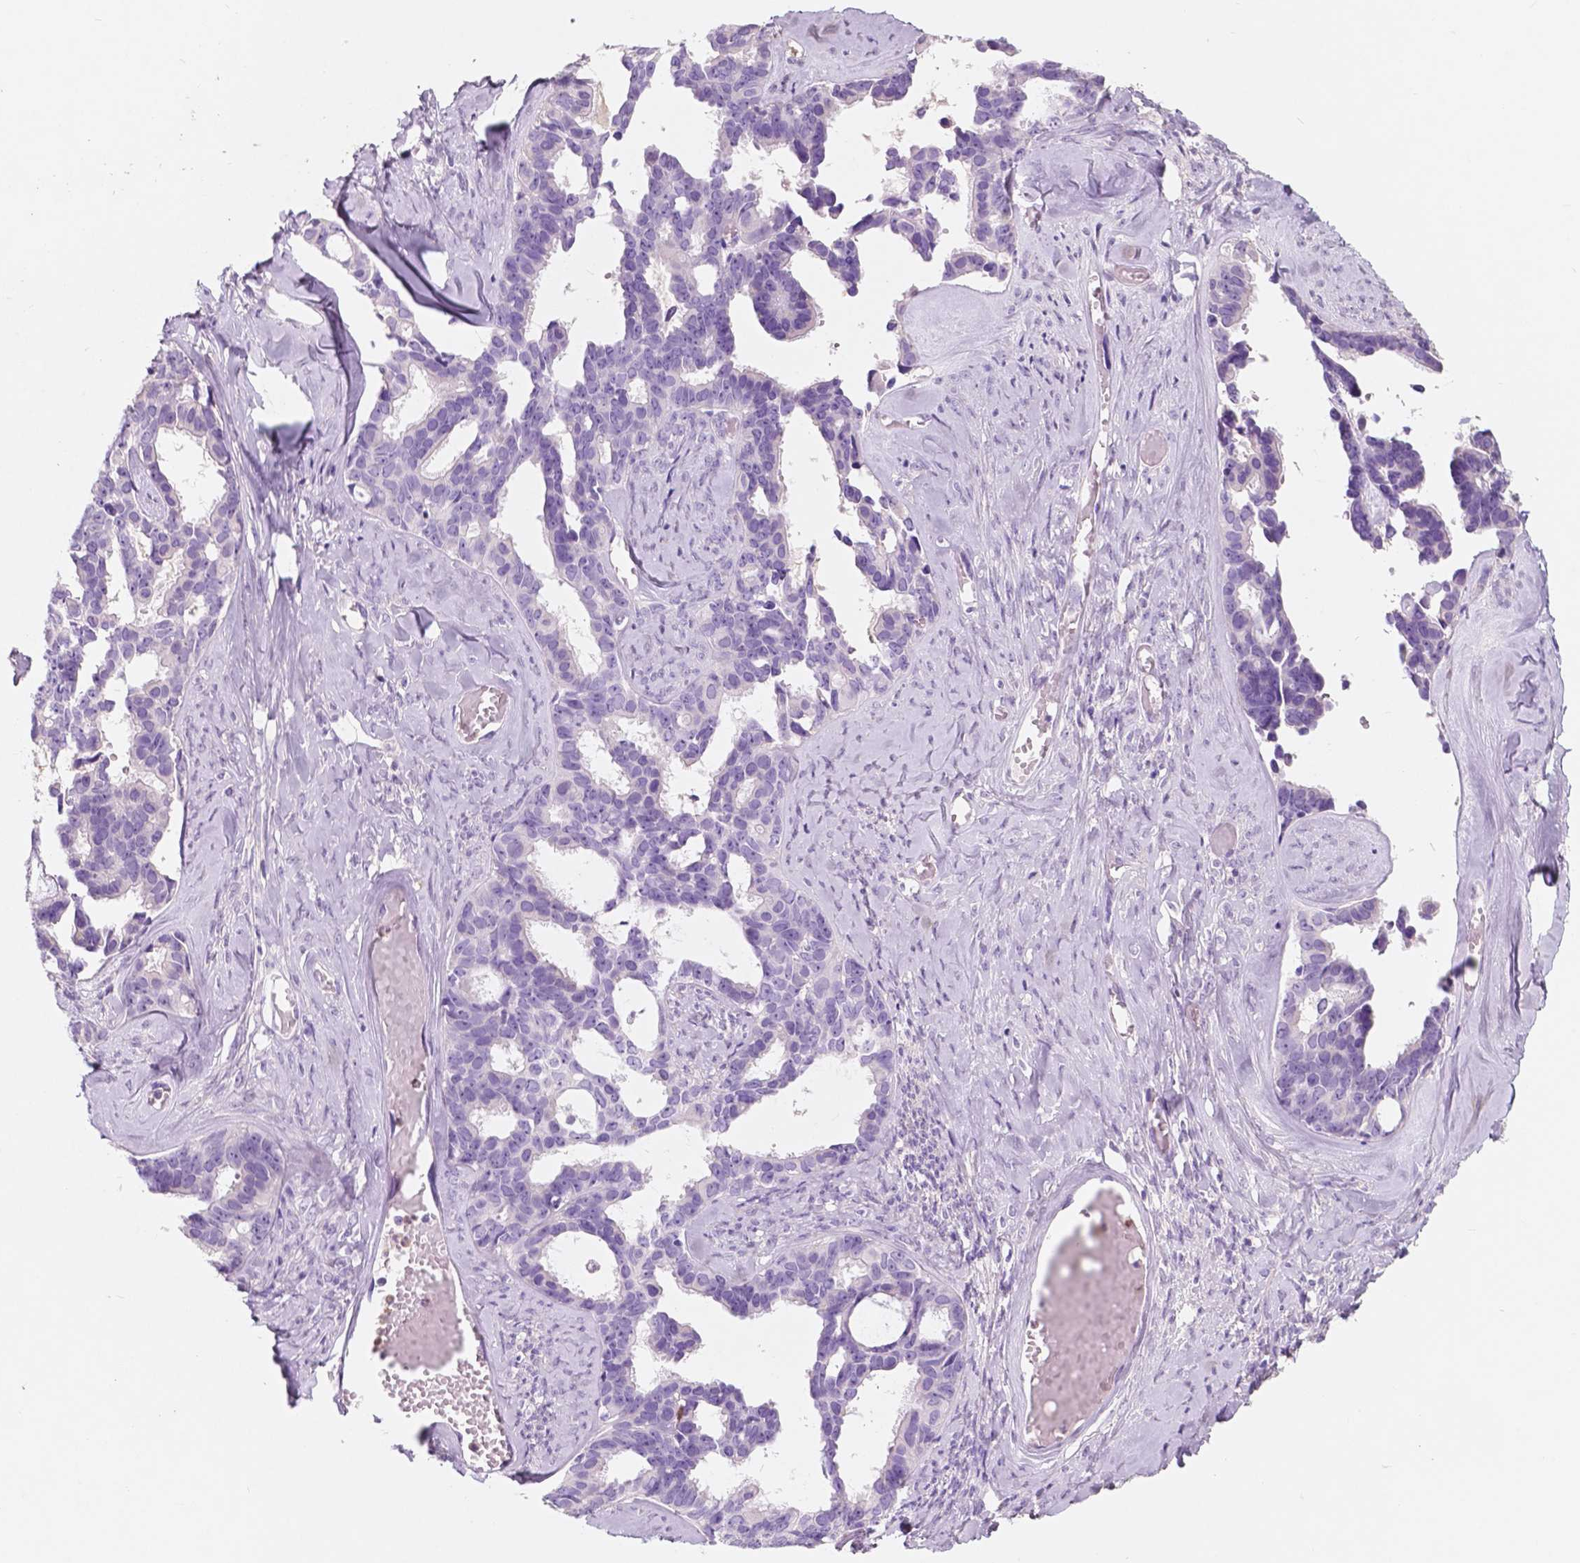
{"staining": {"intensity": "negative", "quantity": "none", "location": "none"}, "tissue": "ovarian cancer", "cell_type": "Tumor cells", "image_type": "cancer", "snomed": [{"axis": "morphology", "description": "Cystadenocarcinoma, serous, NOS"}, {"axis": "topography", "description": "Ovary"}], "caption": "Immunohistochemistry (IHC) of serous cystadenocarcinoma (ovarian) displays no staining in tumor cells.", "gene": "CUZD1", "patient": {"sex": "female", "age": 69}}